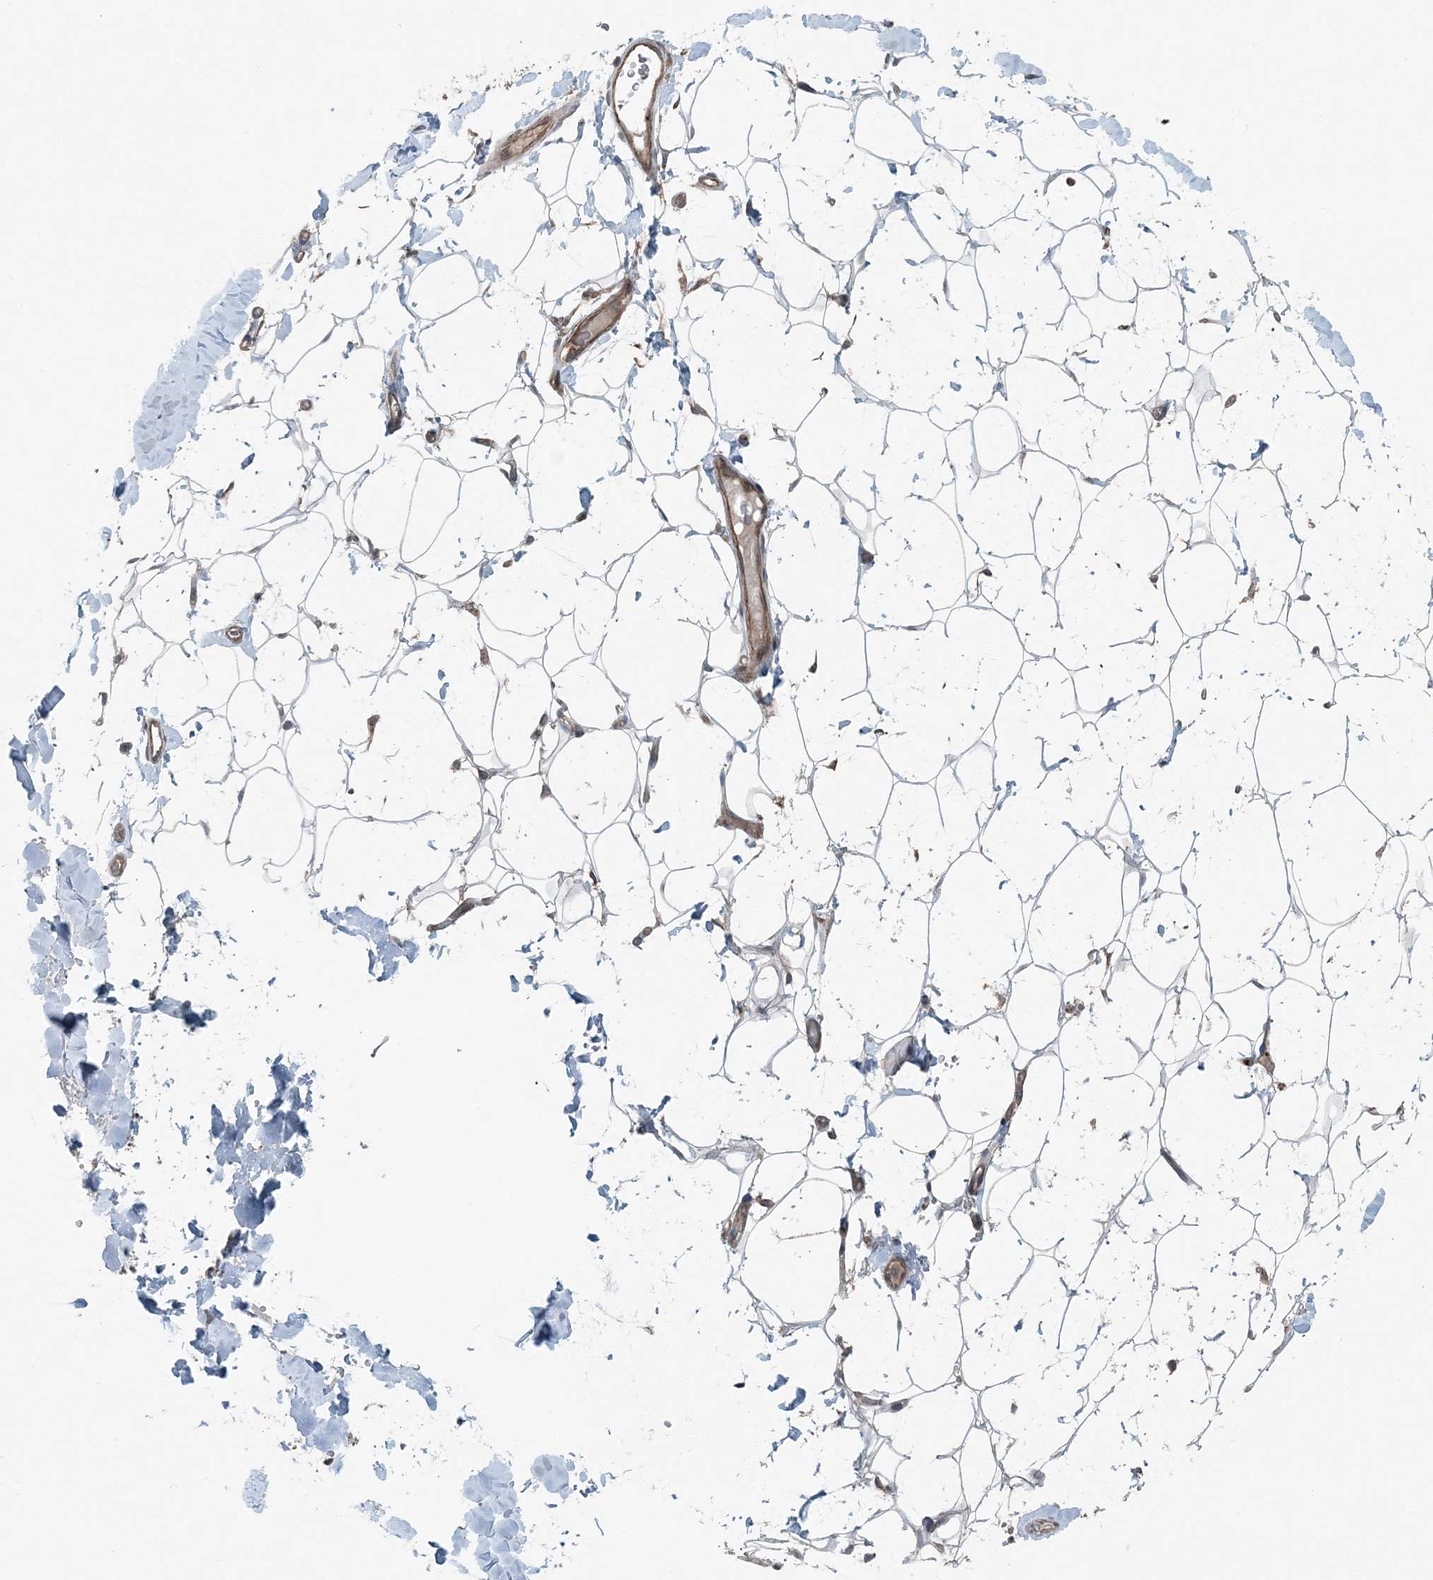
{"staining": {"intensity": "negative", "quantity": "none", "location": "none"}, "tissue": "adipose tissue", "cell_type": "Adipocytes", "image_type": "normal", "snomed": [{"axis": "morphology", "description": "Normal tissue, NOS"}, {"axis": "topography", "description": "Breast"}], "caption": "Photomicrograph shows no protein expression in adipocytes of benign adipose tissue.", "gene": "KY", "patient": {"sex": "female", "age": 26}}